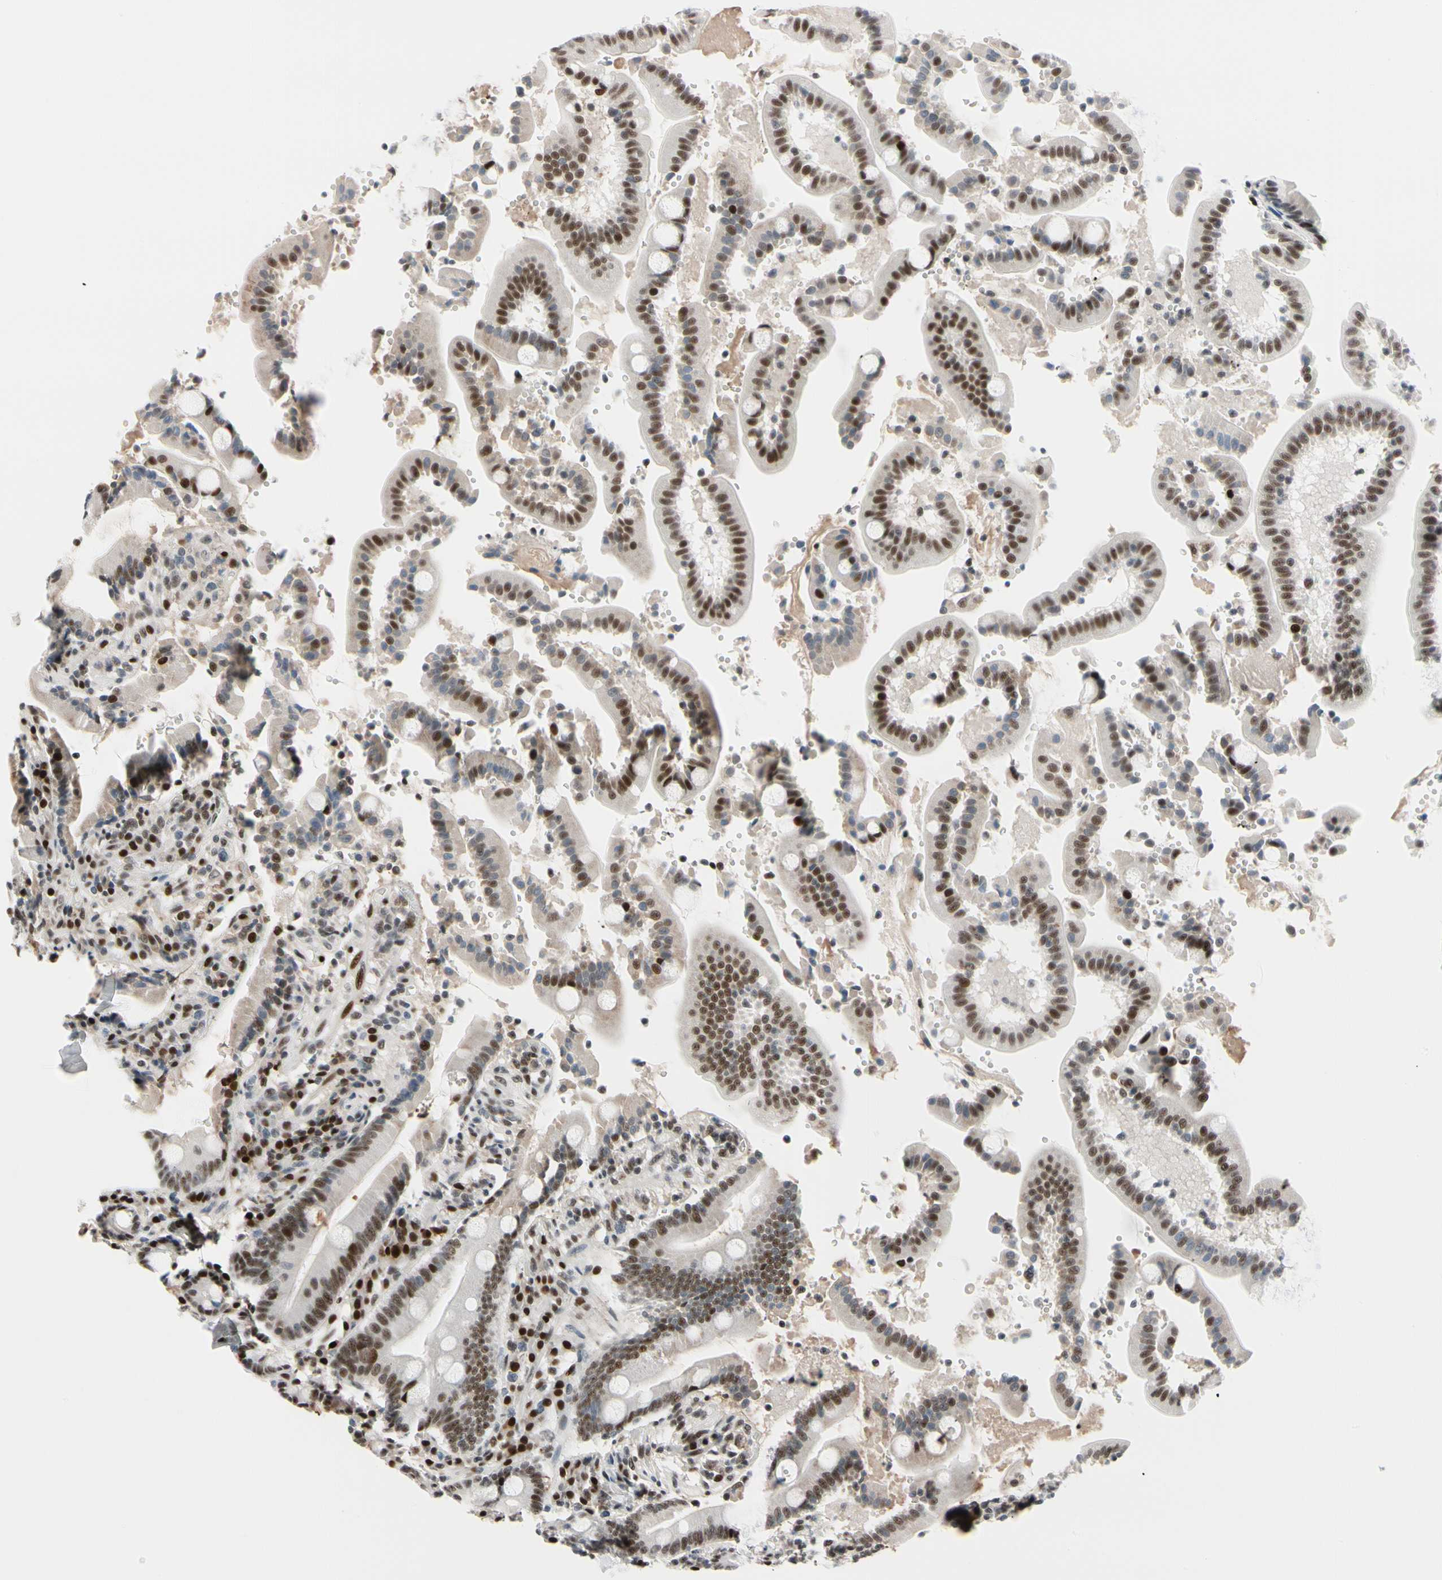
{"staining": {"intensity": "strong", "quantity": ">75%", "location": "nuclear"}, "tissue": "duodenum", "cell_type": "Glandular cells", "image_type": "normal", "snomed": [{"axis": "morphology", "description": "Normal tissue, NOS"}, {"axis": "topography", "description": "Small intestine, NOS"}], "caption": "A high-resolution micrograph shows immunohistochemistry (IHC) staining of benign duodenum, which reveals strong nuclear staining in approximately >75% of glandular cells. (IHC, brightfield microscopy, high magnification).", "gene": "FOXO3", "patient": {"sex": "female", "age": 71}}